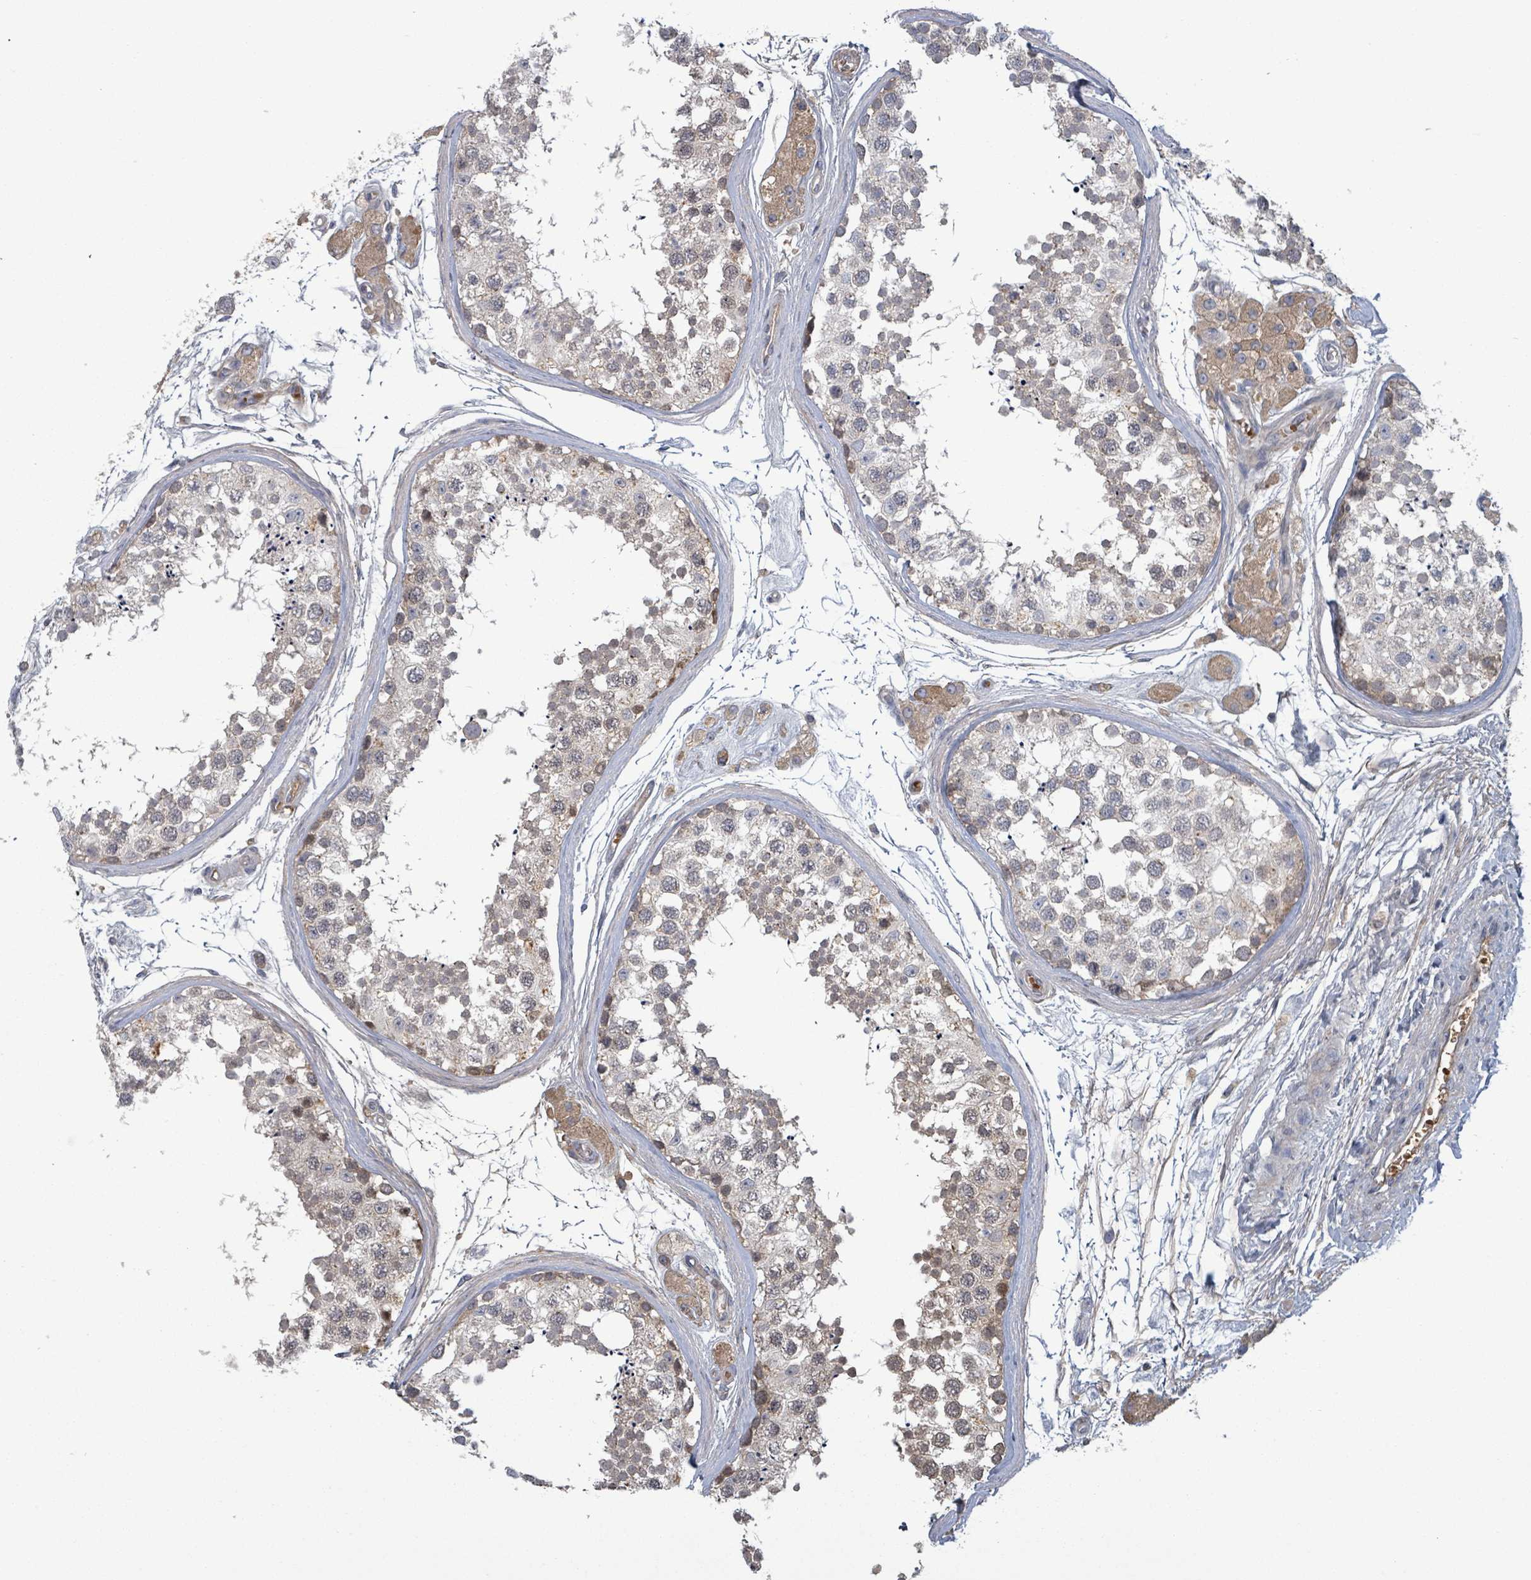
{"staining": {"intensity": "negative", "quantity": "none", "location": "none"}, "tissue": "testis", "cell_type": "Cells in seminiferous ducts", "image_type": "normal", "snomed": [{"axis": "morphology", "description": "Normal tissue, NOS"}, {"axis": "topography", "description": "Testis"}], "caption": "The image exhibits no staining of cells in seminiferous ducts in benign testis.", "gene": "GRM8", "patient": {"sex": "male", "age": 56}}